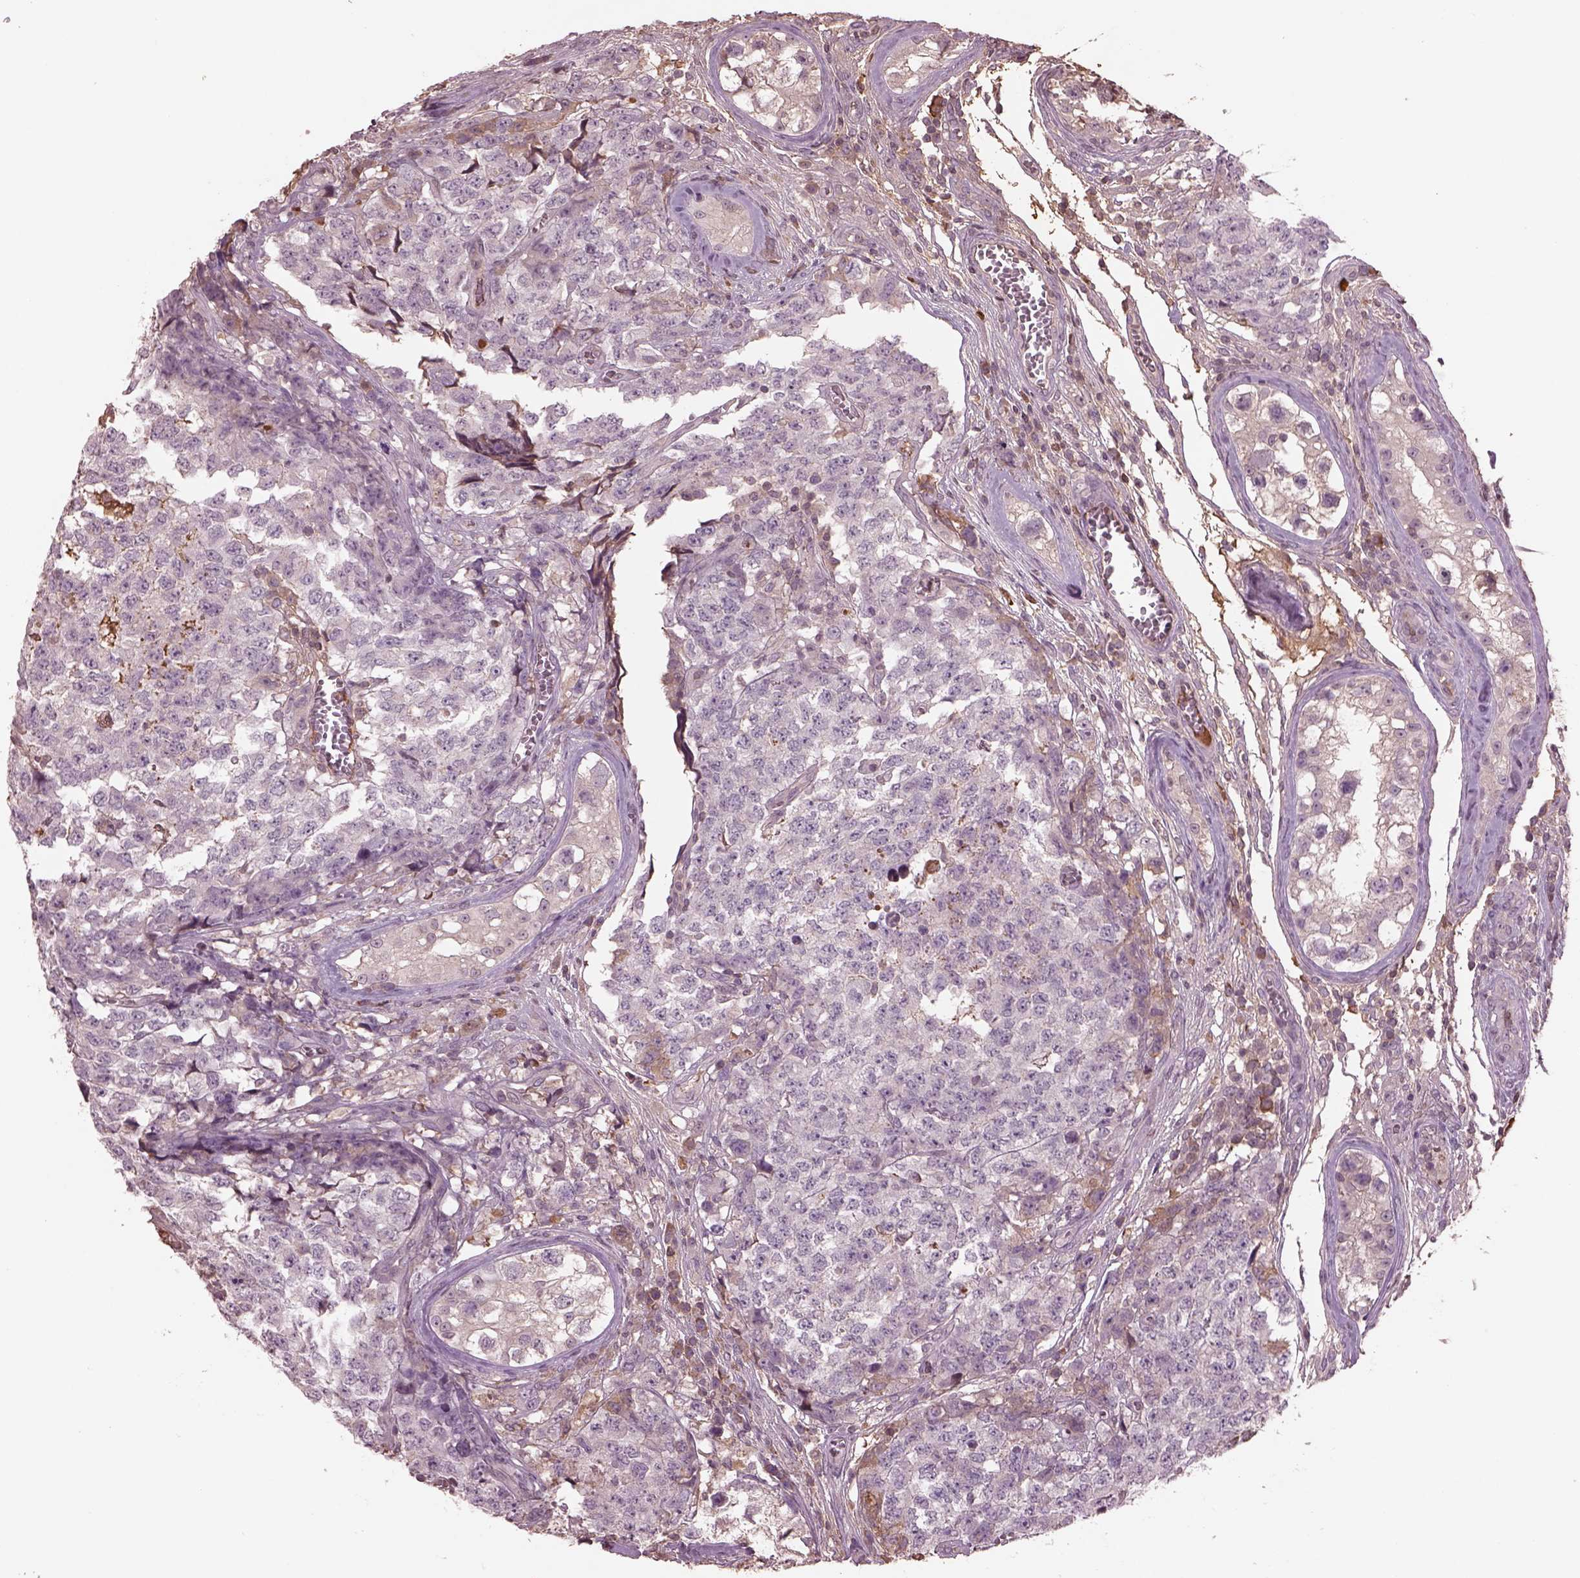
{"staining": {"intensity": "negative", "quantity": "none", "location": "none"}, "tissue": "testis cancer", "cell_type": "Tumor cells", "image_type": "cancer", "snomed": [{"axis": "morphology", "description": "Carcinoma, Embryonal, NOS"}, {"axis": "topography", "description": "Testis"}], "caption": "Immunohistochemistry of human embryonal carcinoma (testis) shows no positivity in tumor cells.", "gene": "PTX4", "patient": {"sex": "male", "age": 23}}